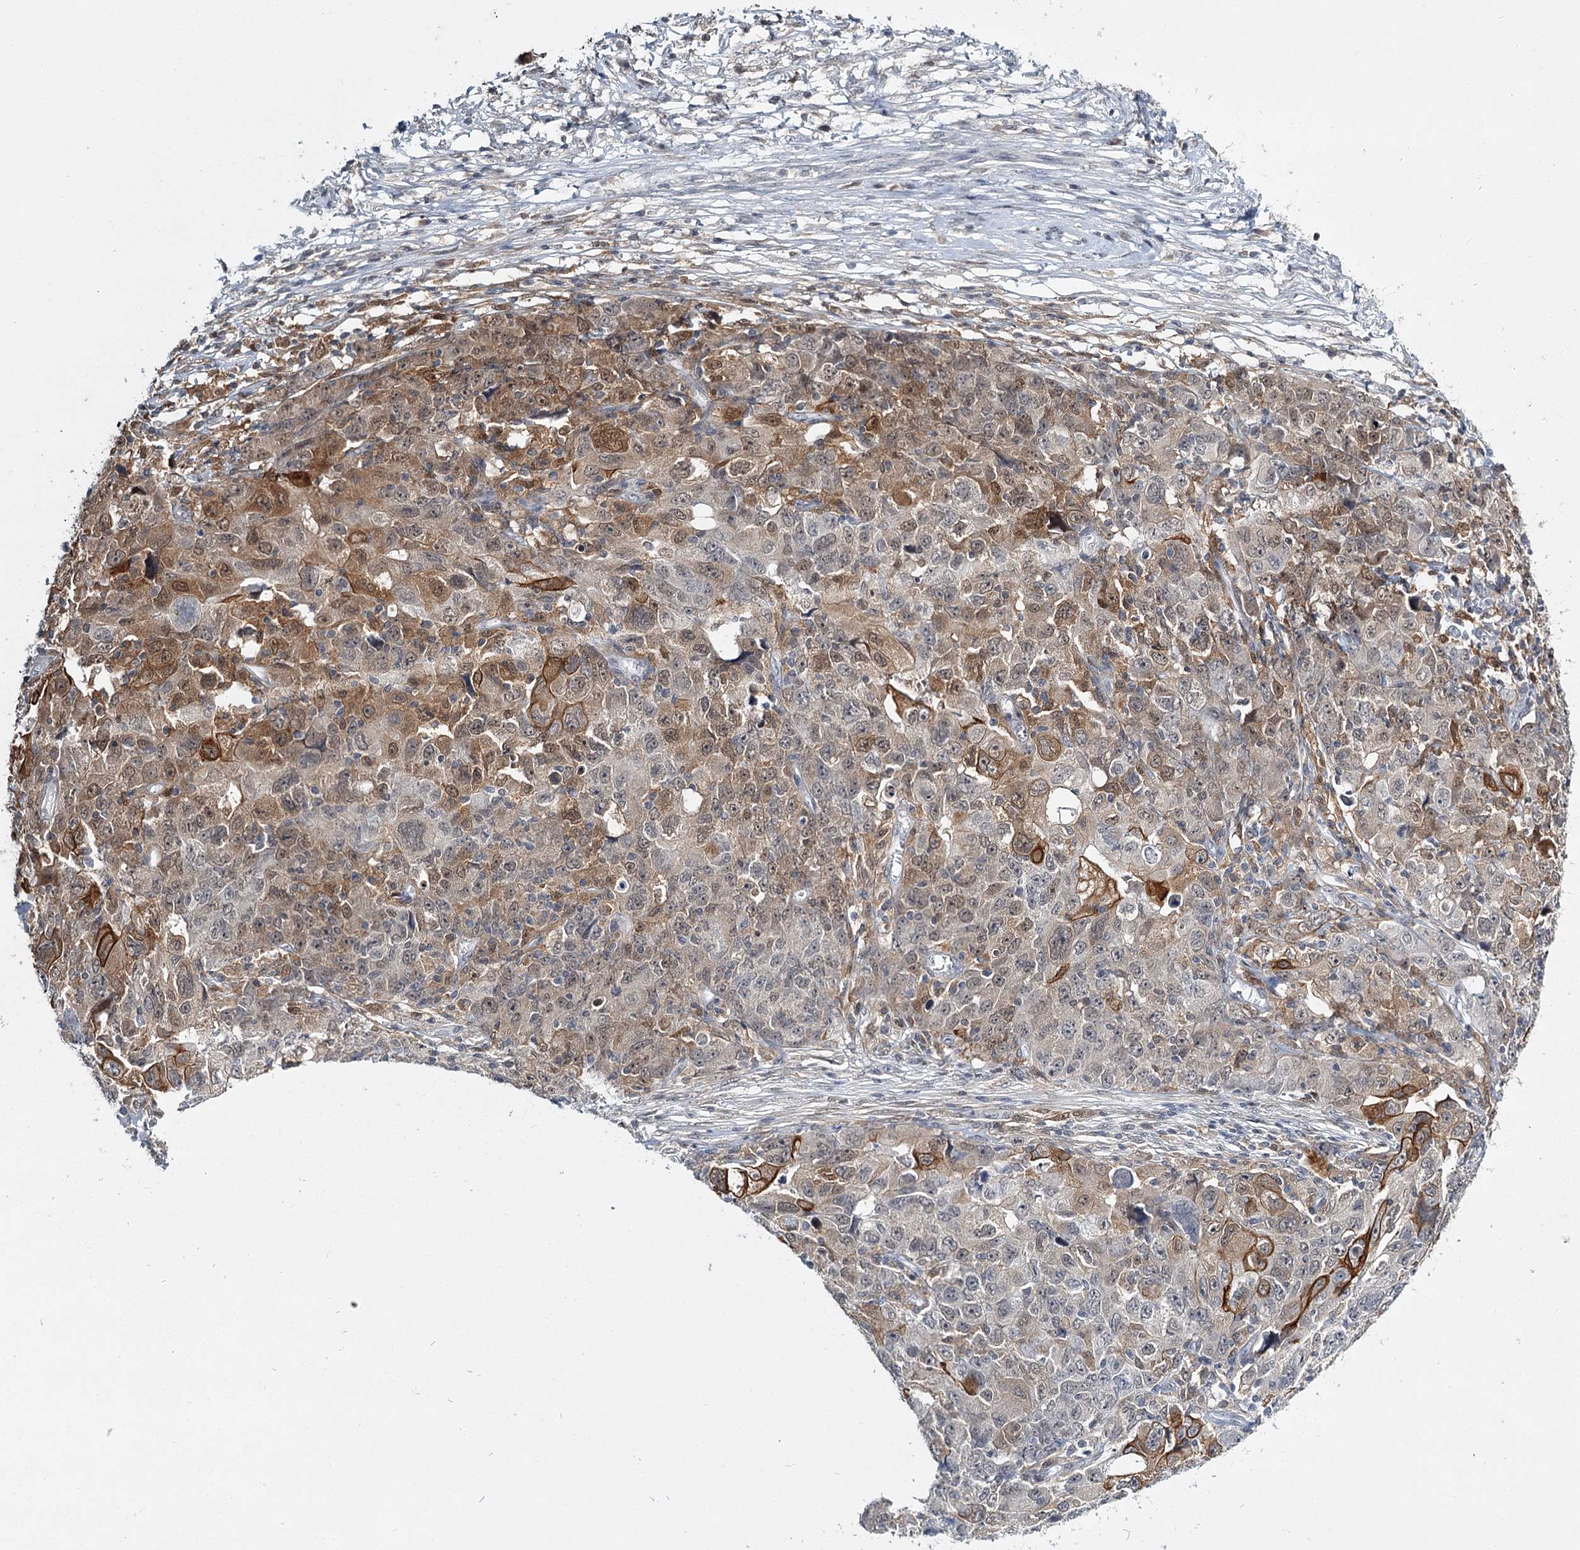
{"staining": {"intensity": "moderate", "quantity": "25%-75%", "location": "cytoplasmic/membranous"}, "tissue": "ovarian cancer", "cell_type": "Tumor cells", "image_type": "cancer", "snomed": [{"axis": "morphology", "description": "Carcinoma, endometroid"}, {"axis": "topography", "description": "Ovary"}], "caption": "About 25%-75% of tumor cells in ovarian endometroid carcinoma reveal moderate cytoplasmic/membranous protein expression as visualized by brown immunohistochemical staining.", "gene": "TMEM70", "patient": {"sex": "female", "age": 42}}